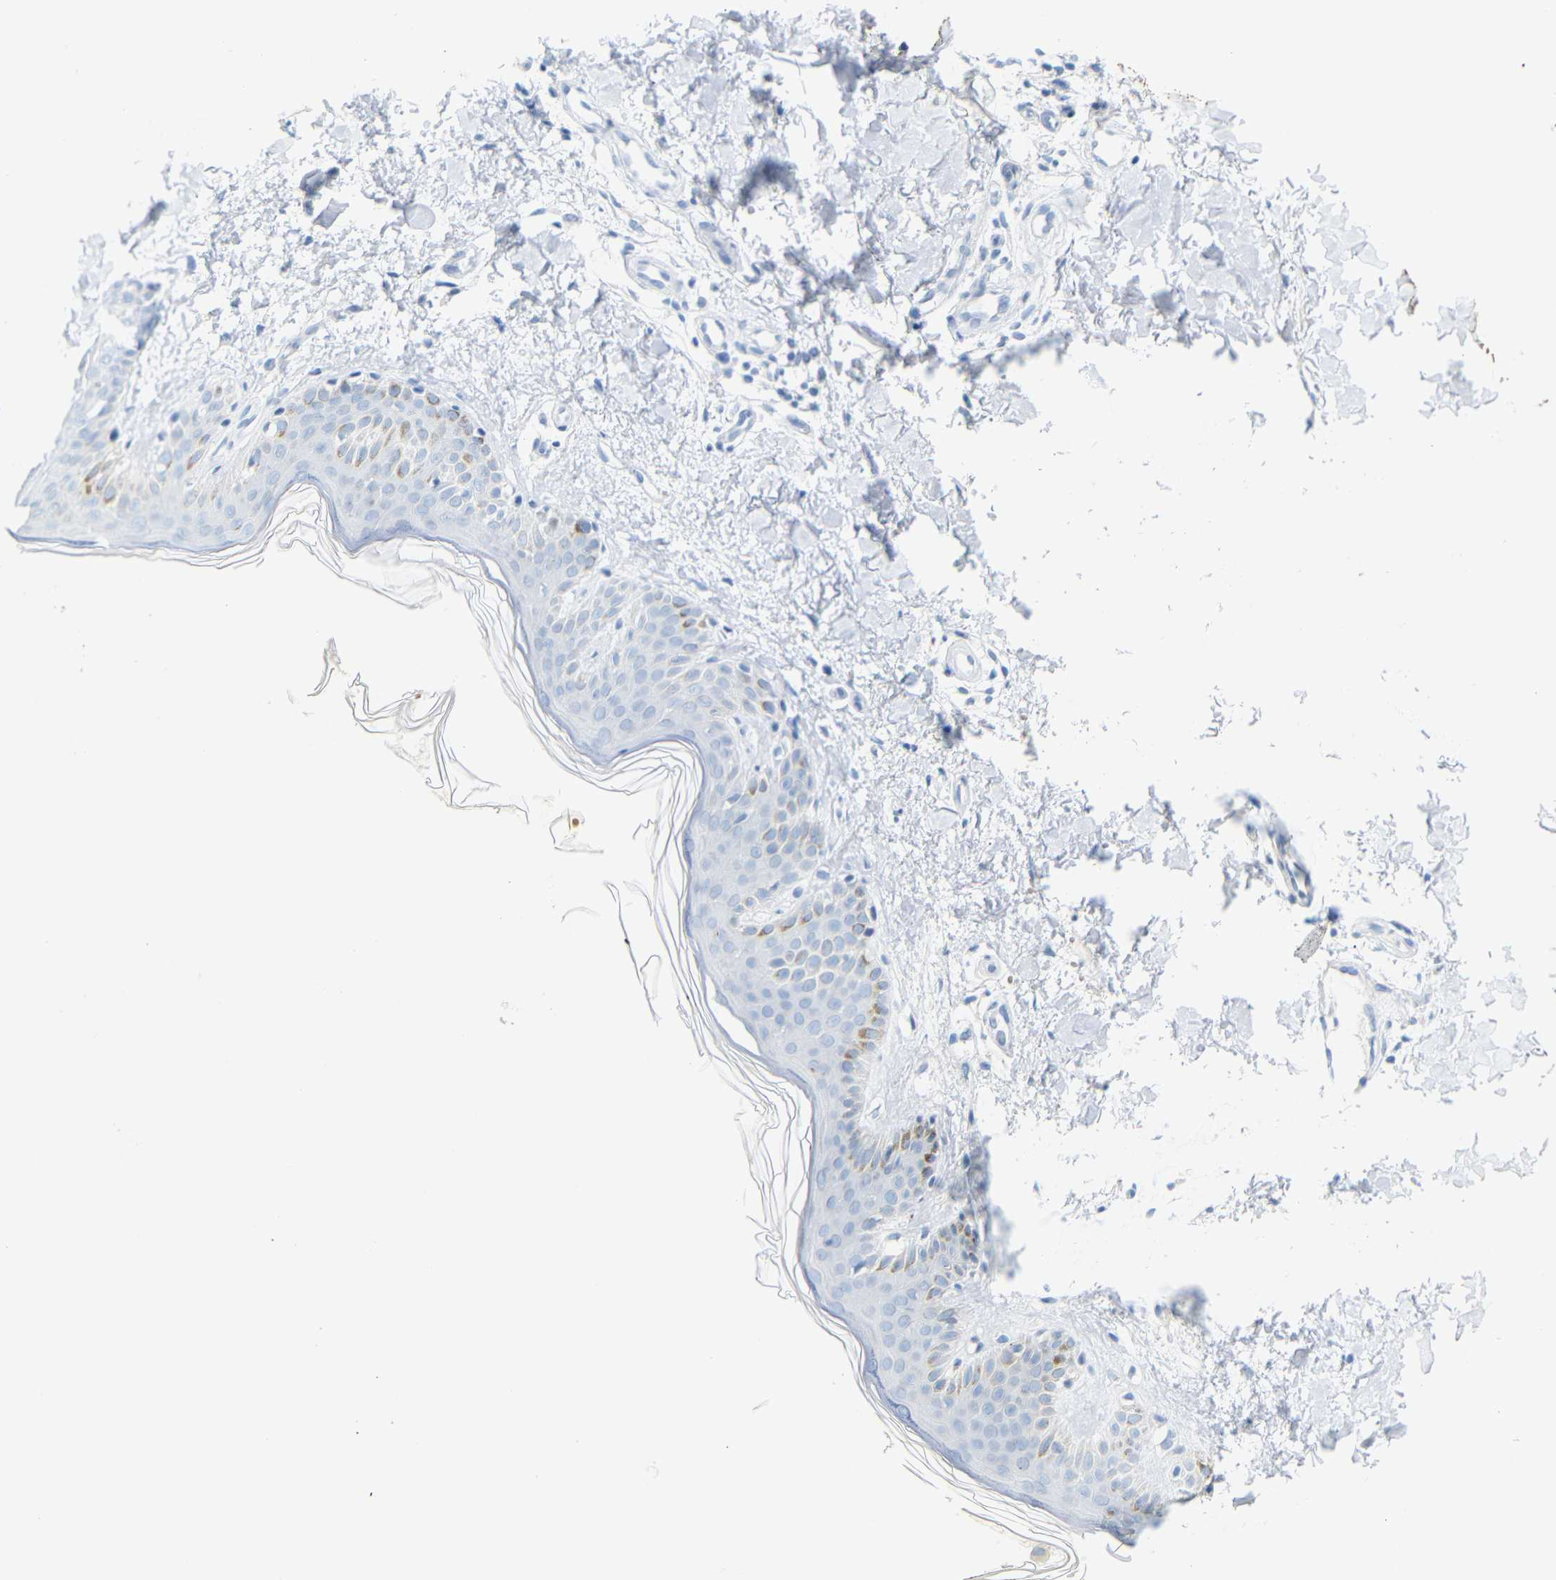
{"staining": {"intensity": "negative", "quantity": "none", "location": "none"}, "tissue": "skin", "cell_type": "Fibroblasts", "image_type": "normal", "snomed": [{"axis": "morphology", "description": "Normal tissue, NOS"}, {"axis": "topography", "description": "Skin"}], "caption": "A histopathology image of skin stained for a protein exhibits no brown staining in fibroblasts.", "gene": "DYNAP", "patient": {"sex": "male", "age": 67}}